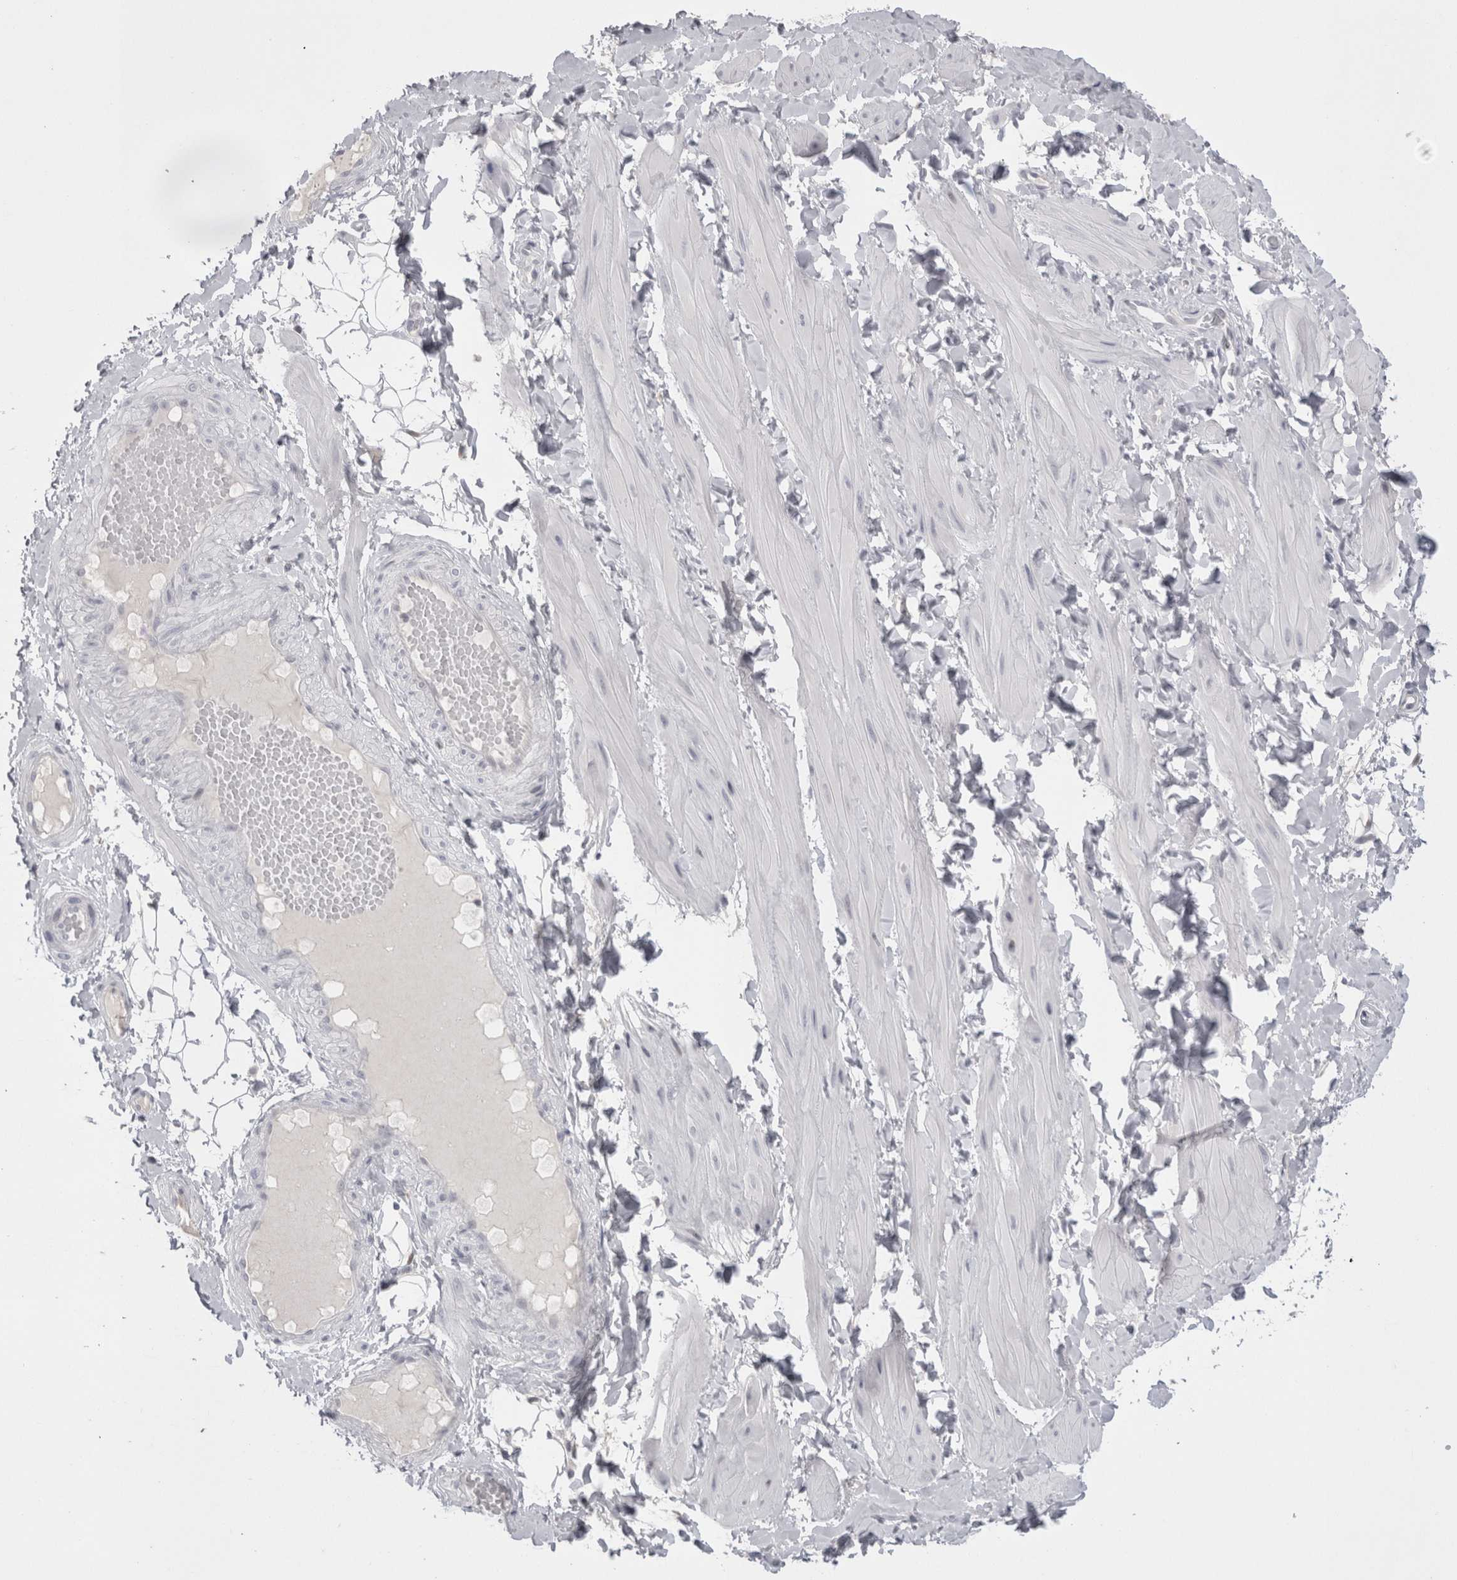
{"staining": {"intensity": "negative", "quantity": "none", "location": "none"}, "tissue": "adipose tissue", "cell_type": "Adipocytes", "image_type": "normal", "snomed": [{"axis": "morphology", "description": "Normal tissue, NOS"}, {"axis": "topography", "description": "Adipose tissue"}, {"axis": "topography", "description": "Vascular tissue"}, {"axis": "topography", "description": "Peripheral nerve tissue"}], "caption": "IHC micrograph of unremarkable human adipose tissue stained for a protein (brown), which shows no positivity in adipocytes. The staining was performed using DAB (3,3'-diaminobenzidine) to visualize the protein expression in brown, while the nuclei were stained in blue with hematoxylin (Magnification: 20x).", "gene": "FNDC8", "patient": {"sex": "male", "age": 25}}